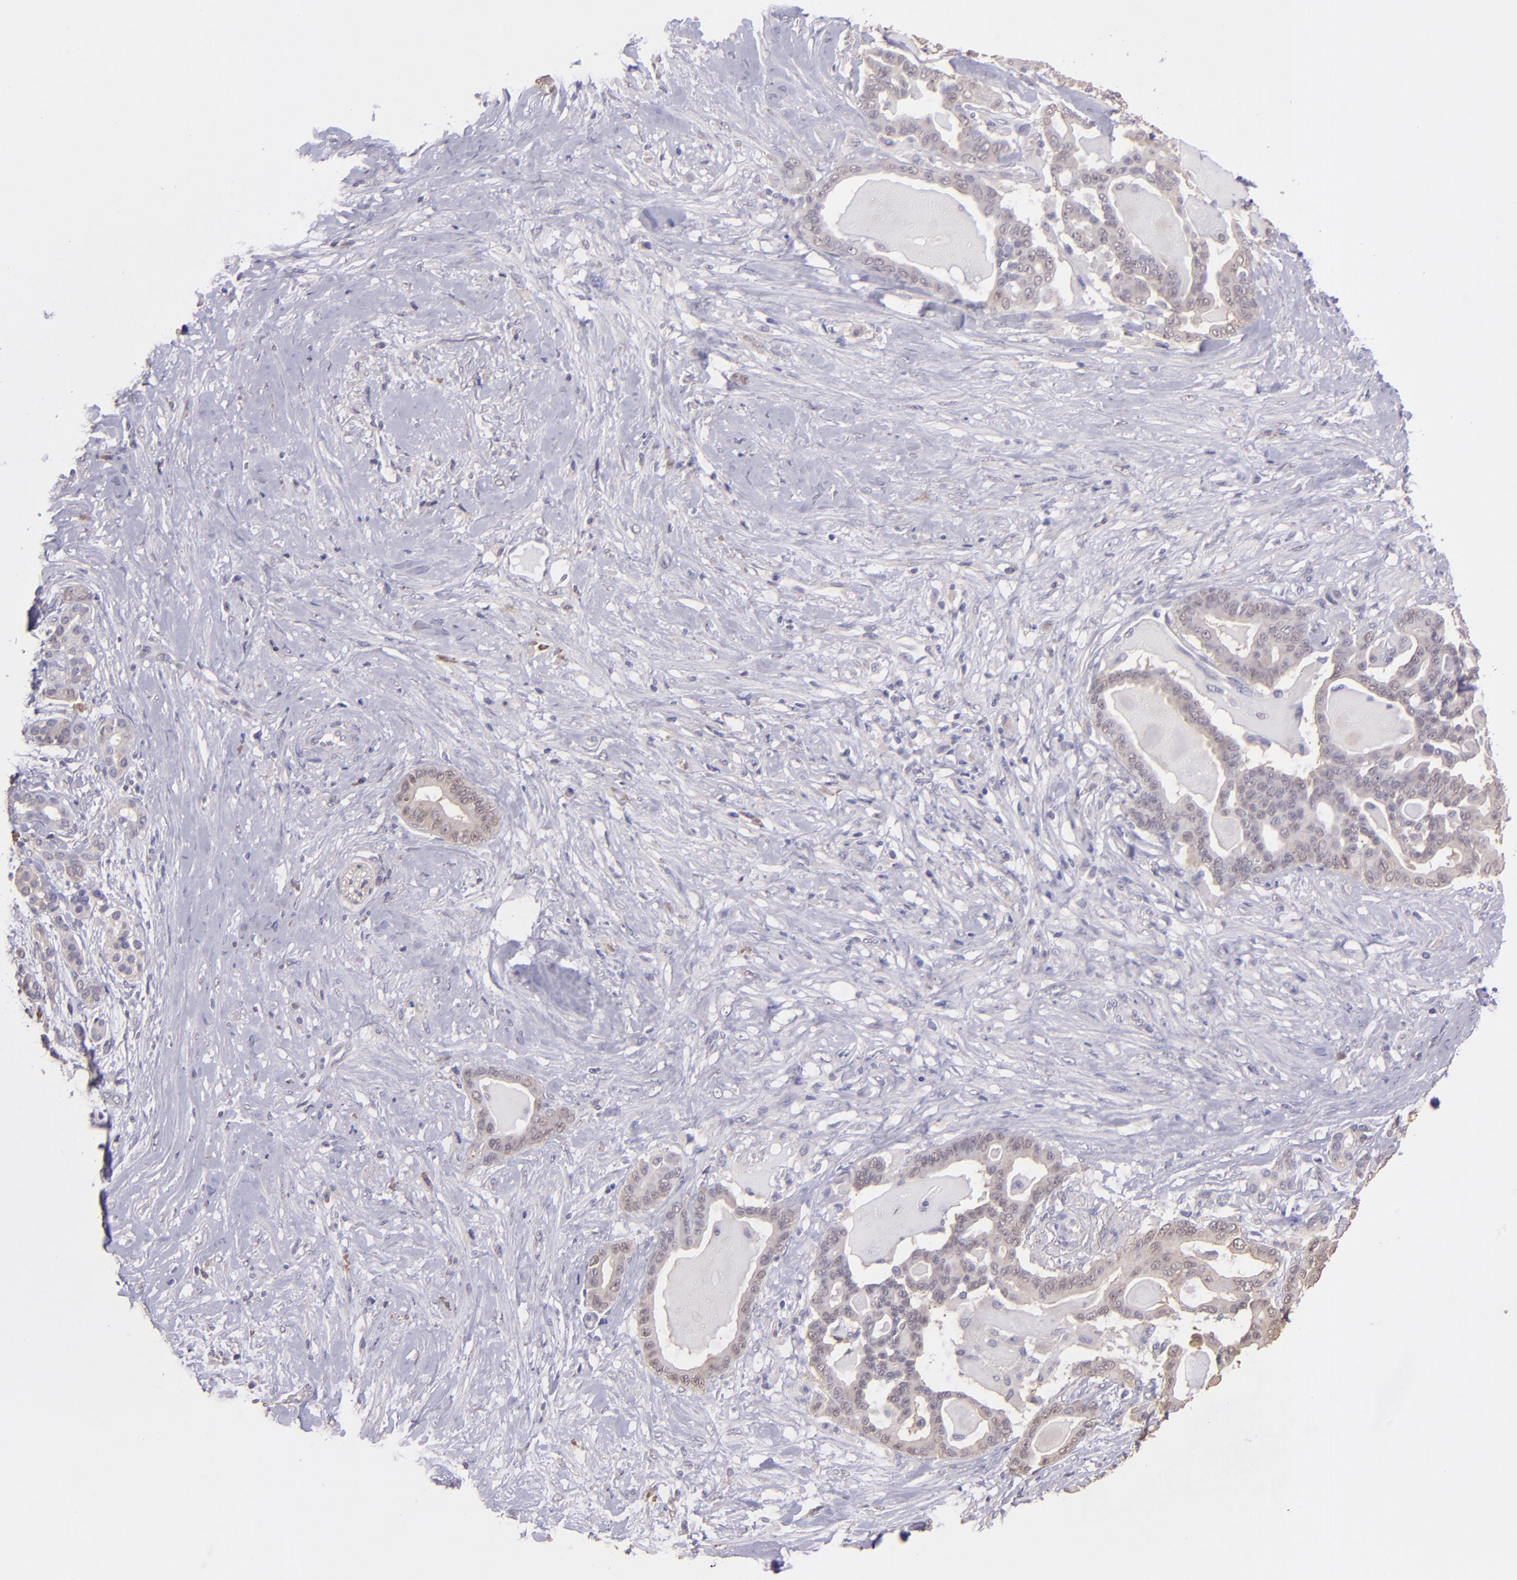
{"staining": {"intensity": "weak", "quantity": ">75%", "location": "cytoplasmic/membranous"}, "tissue": "pancreatic cancer", "cell_type": "Tumor cells", "image_type": "cancer", "snomed": [{"axis": "morphology", "description": "Adenocarcinoma, NOS"}, {"axis": "topography", "description": "Pancreas"}], "caption": "IHC photomicrograph of neoplastic tissue: human pancreatic cancer (adenocarcinoma) stained using immunohistochemistry (IHC) demonstrates low levels of weak protein expression localized specifically in the cytoplasmic/membranous of tumor cells, appearing as a cytoplasmic/membranous brown color.", "gene": "PAPPA", "patient": {"sex": "male", "age": 63}}